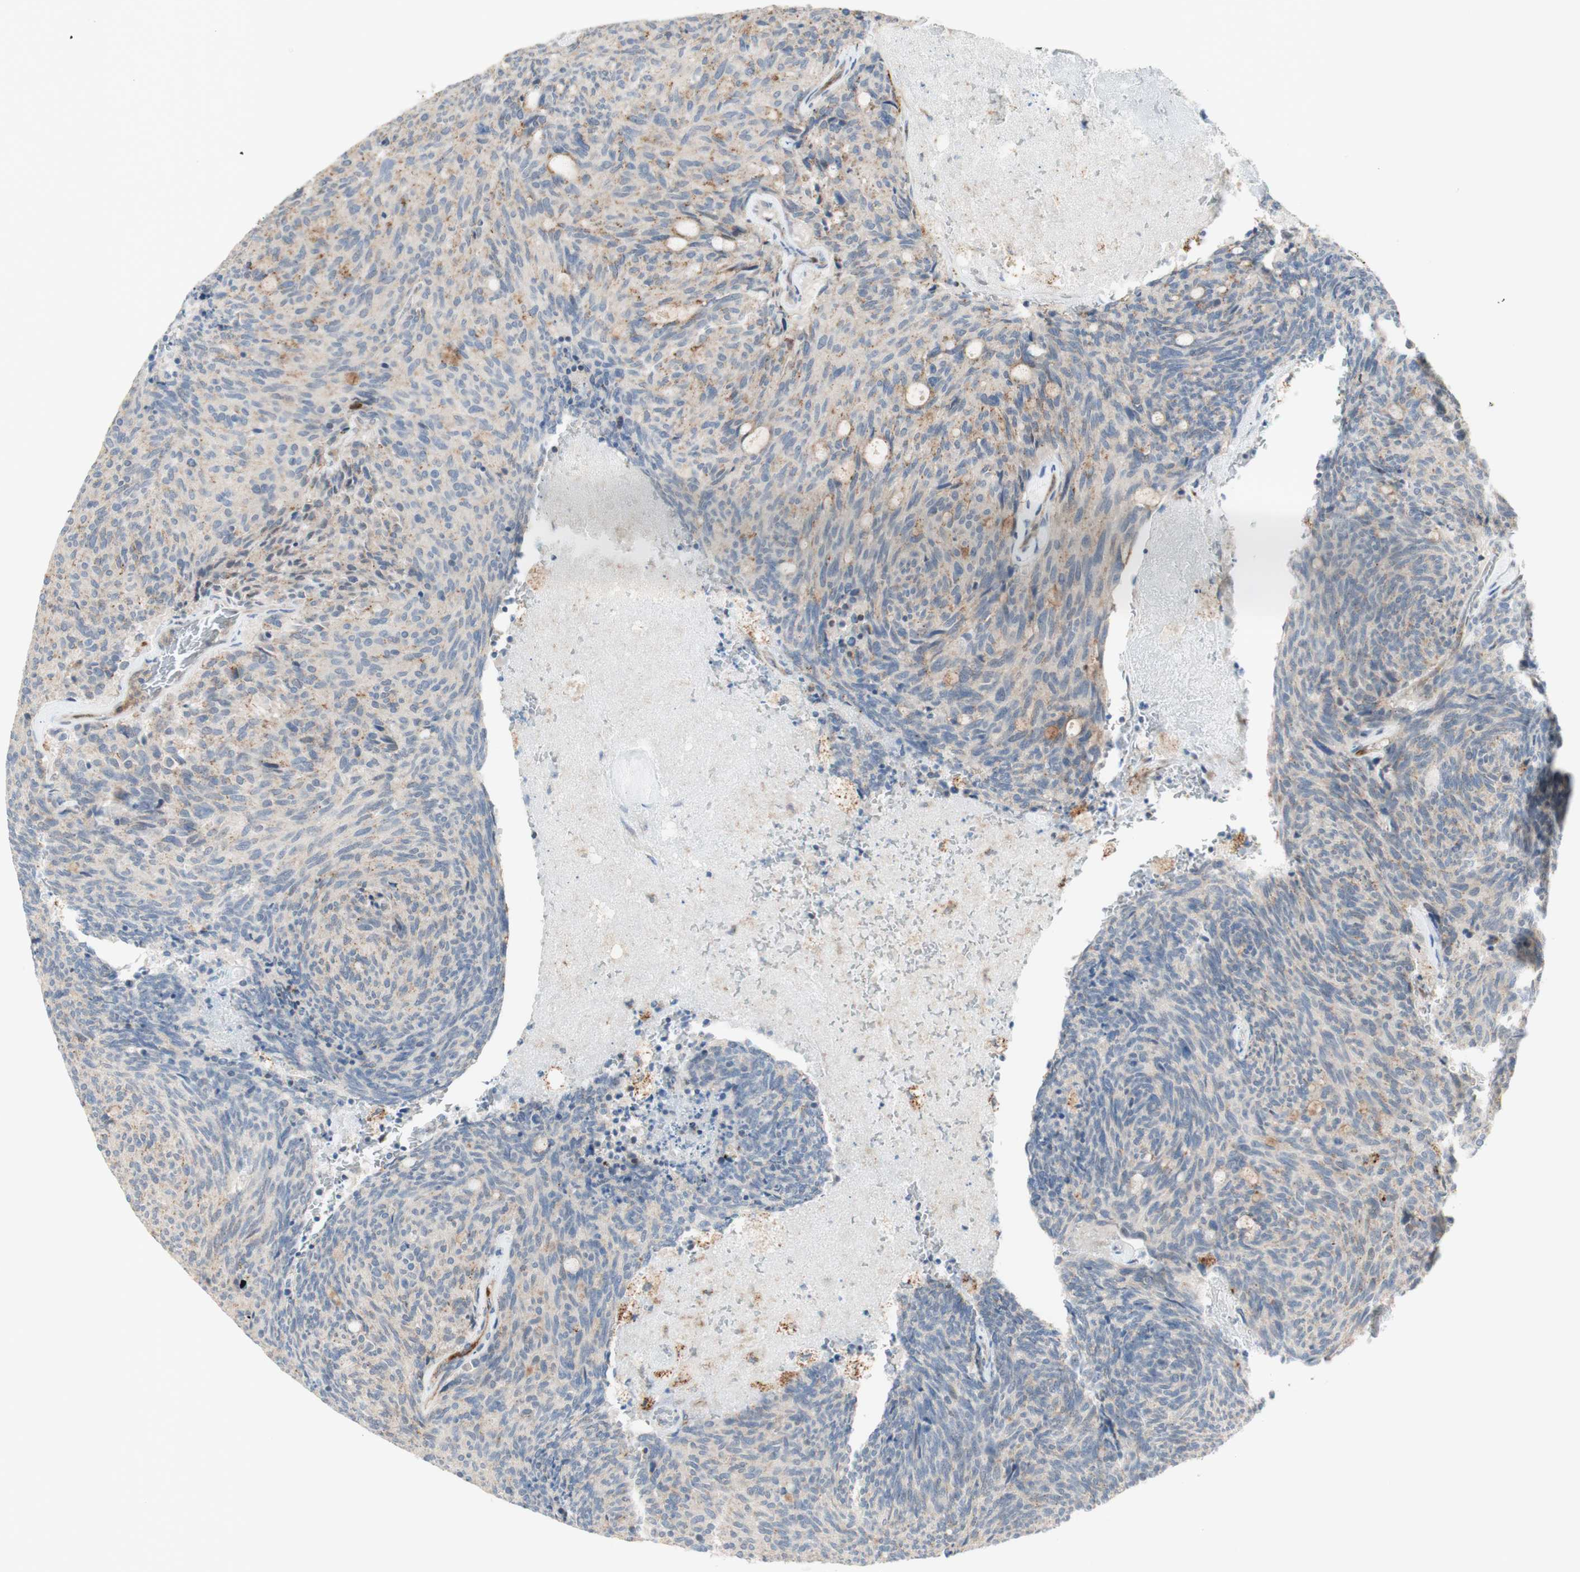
{"staining": {"intensity": "moderate", "quantity": "<25%", "location": "cytoplasmic/membranous"}, "tissue": "carcinoid", "cell_type": "Tumor cells", "image_type": "cancer", "snomed": [{"axis": "morphology", "description": "Carcinoid, malignant, NOS"}, {"axis": "topography", "description": "Pancreas"}], "caption": "Malignant carcinoid stained with DAB IHC displays low levels of moderate cytoplasmic/membranous positivity in about <25% of tumor cells. (Brightfield microscopy of DAB IHC at high magnification).", "gene": "GAPT", "patient": {"sex": "female", "age": 54}}